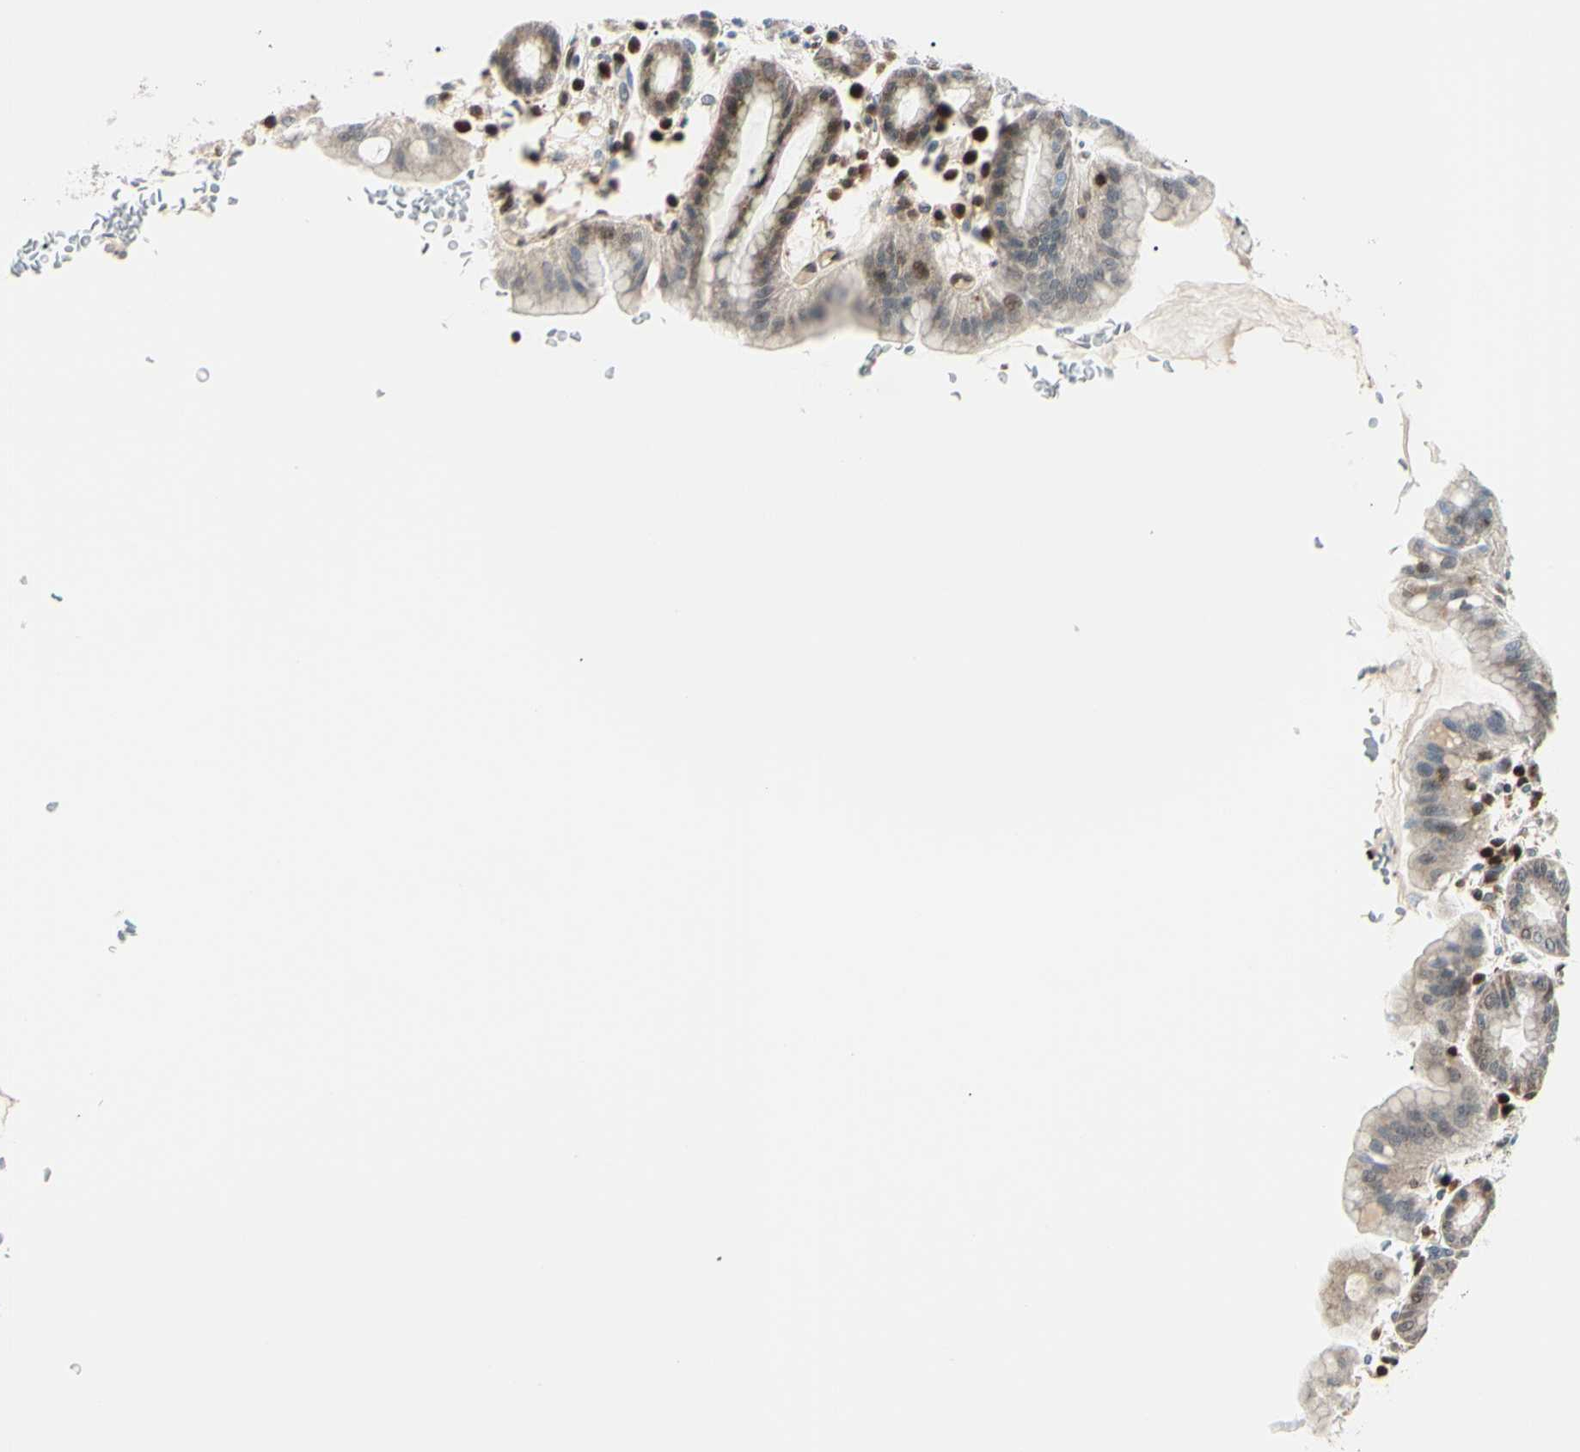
{"staining": {"intensity": "moderate", "quantity": ">75%", "location": "cytoplasmic/membranous,nuclear"}, "tissue": "stomach", "cell_type": "Glandular cells", "image_type": "normal", "snomed": [{"axis": "morphology", "description": "Normal tissue, NOS"}, {"axis": "topography", "description": "Stomach, upper"}], "caption": "Protein staining of normal stomach displays moderate cytoplasmic/membranous,nuclear positivity in about >75% of glandular cells. Using DAB (3,3'-diaminobenzidine) (brown) and hematoxylin (blue) stains, captured at high magnification using brightfield microscopy.", "gene": "PGK1", "patient": {"sex": "male", "age": 68}}